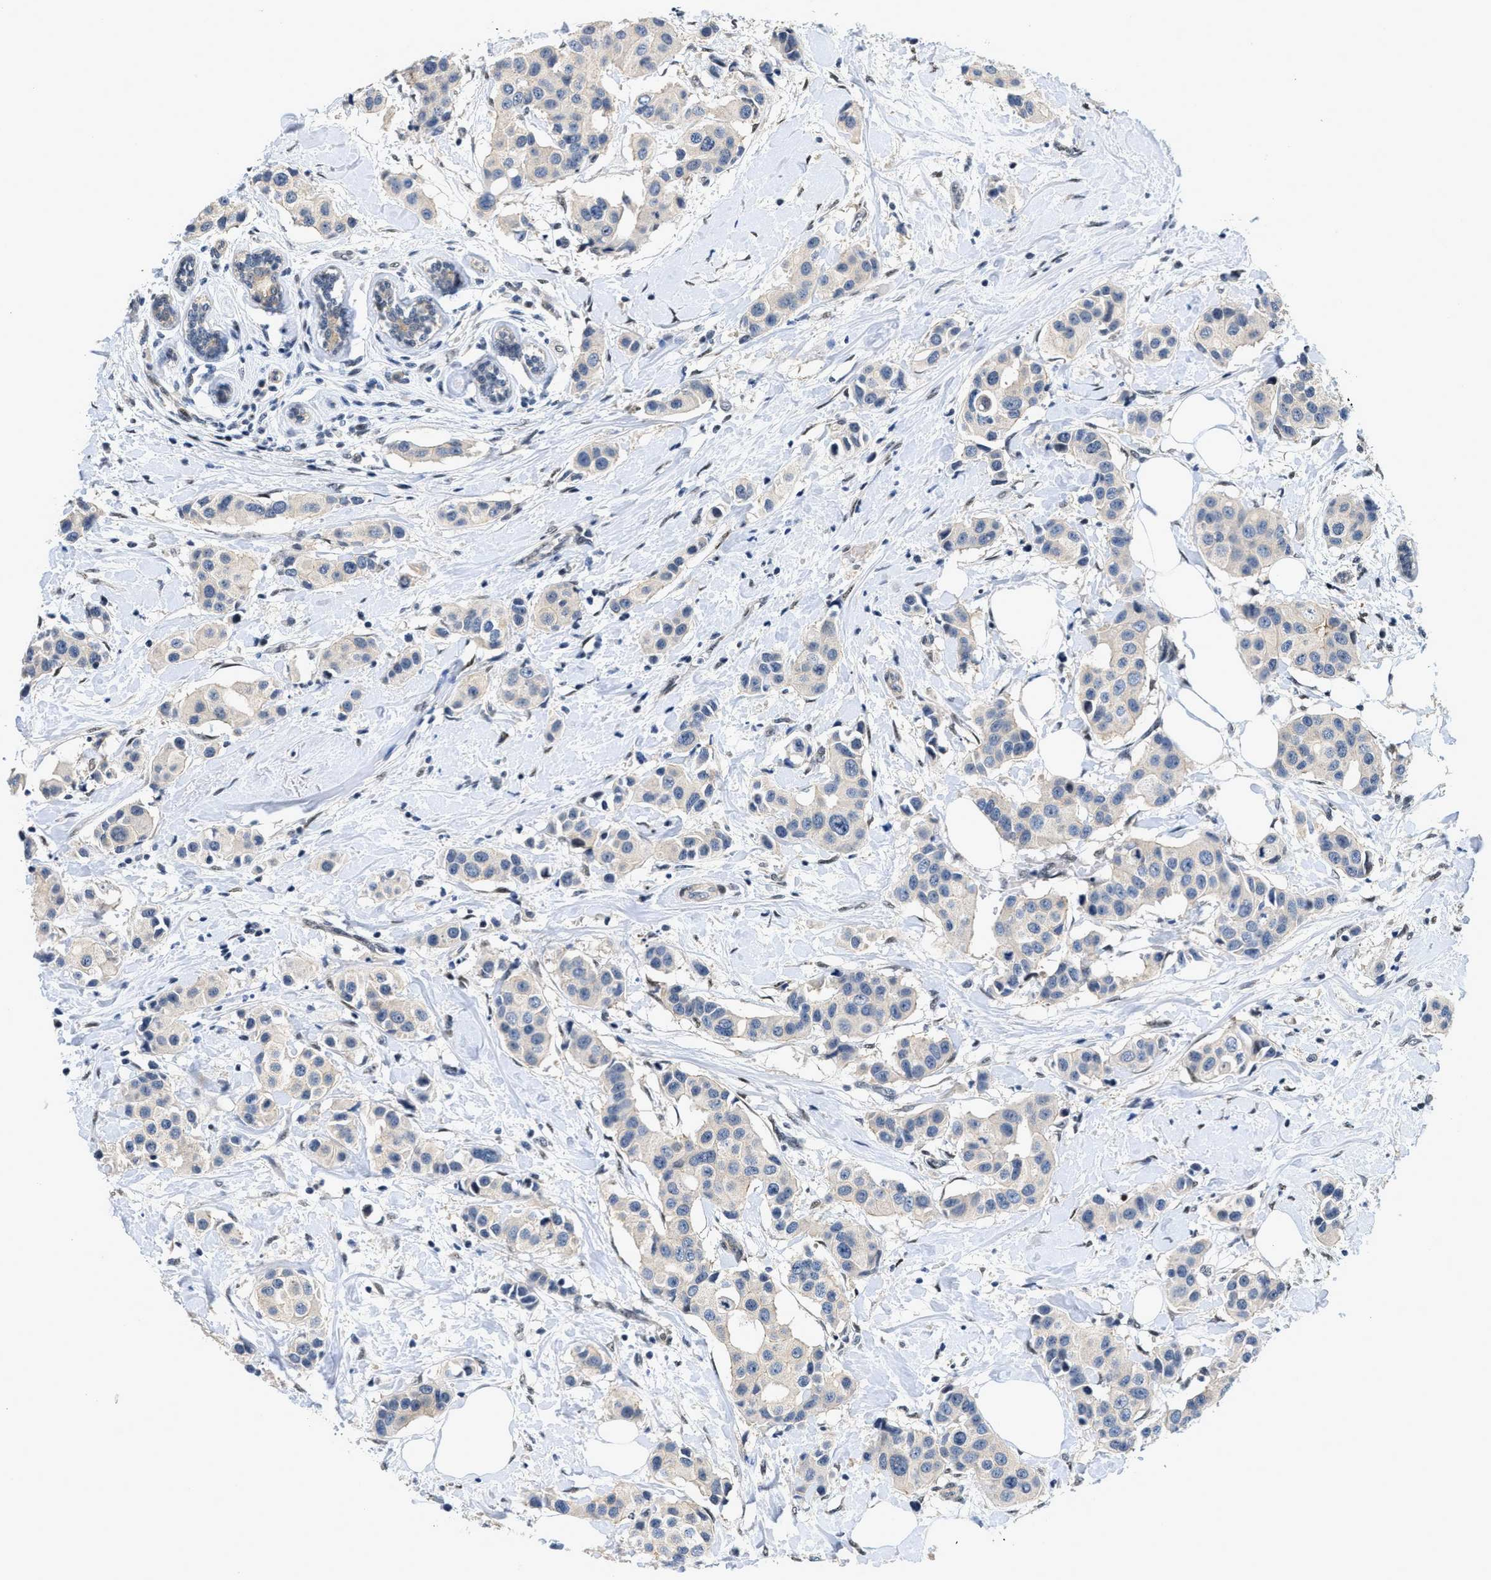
{"staining": {"intensity": "weak", "quantity": "<25%", "location": "cytoplasmic/membranous"}, "tissue": "breast cancer", "cell_type": "Tumor cells", "image_type": "cancer", "snomed": [{"axis": "morphology", "description": "Normal tissue, NOS"}, {"axis": "morphology", "description": "Duct carcinoma"}, {"axis": "topography", "description": "Breast"}], "caption": "DAB (3,3'-diaminobenzidine) immunohistochemical staining of breast cancer (intraductal carcinoma) reveals no significant expression in tumor cells. (Brightfield microscopy of DAB IHC at high magnification).", "gene": "VIP", "patient": {"sex": "female", "age": 39}}